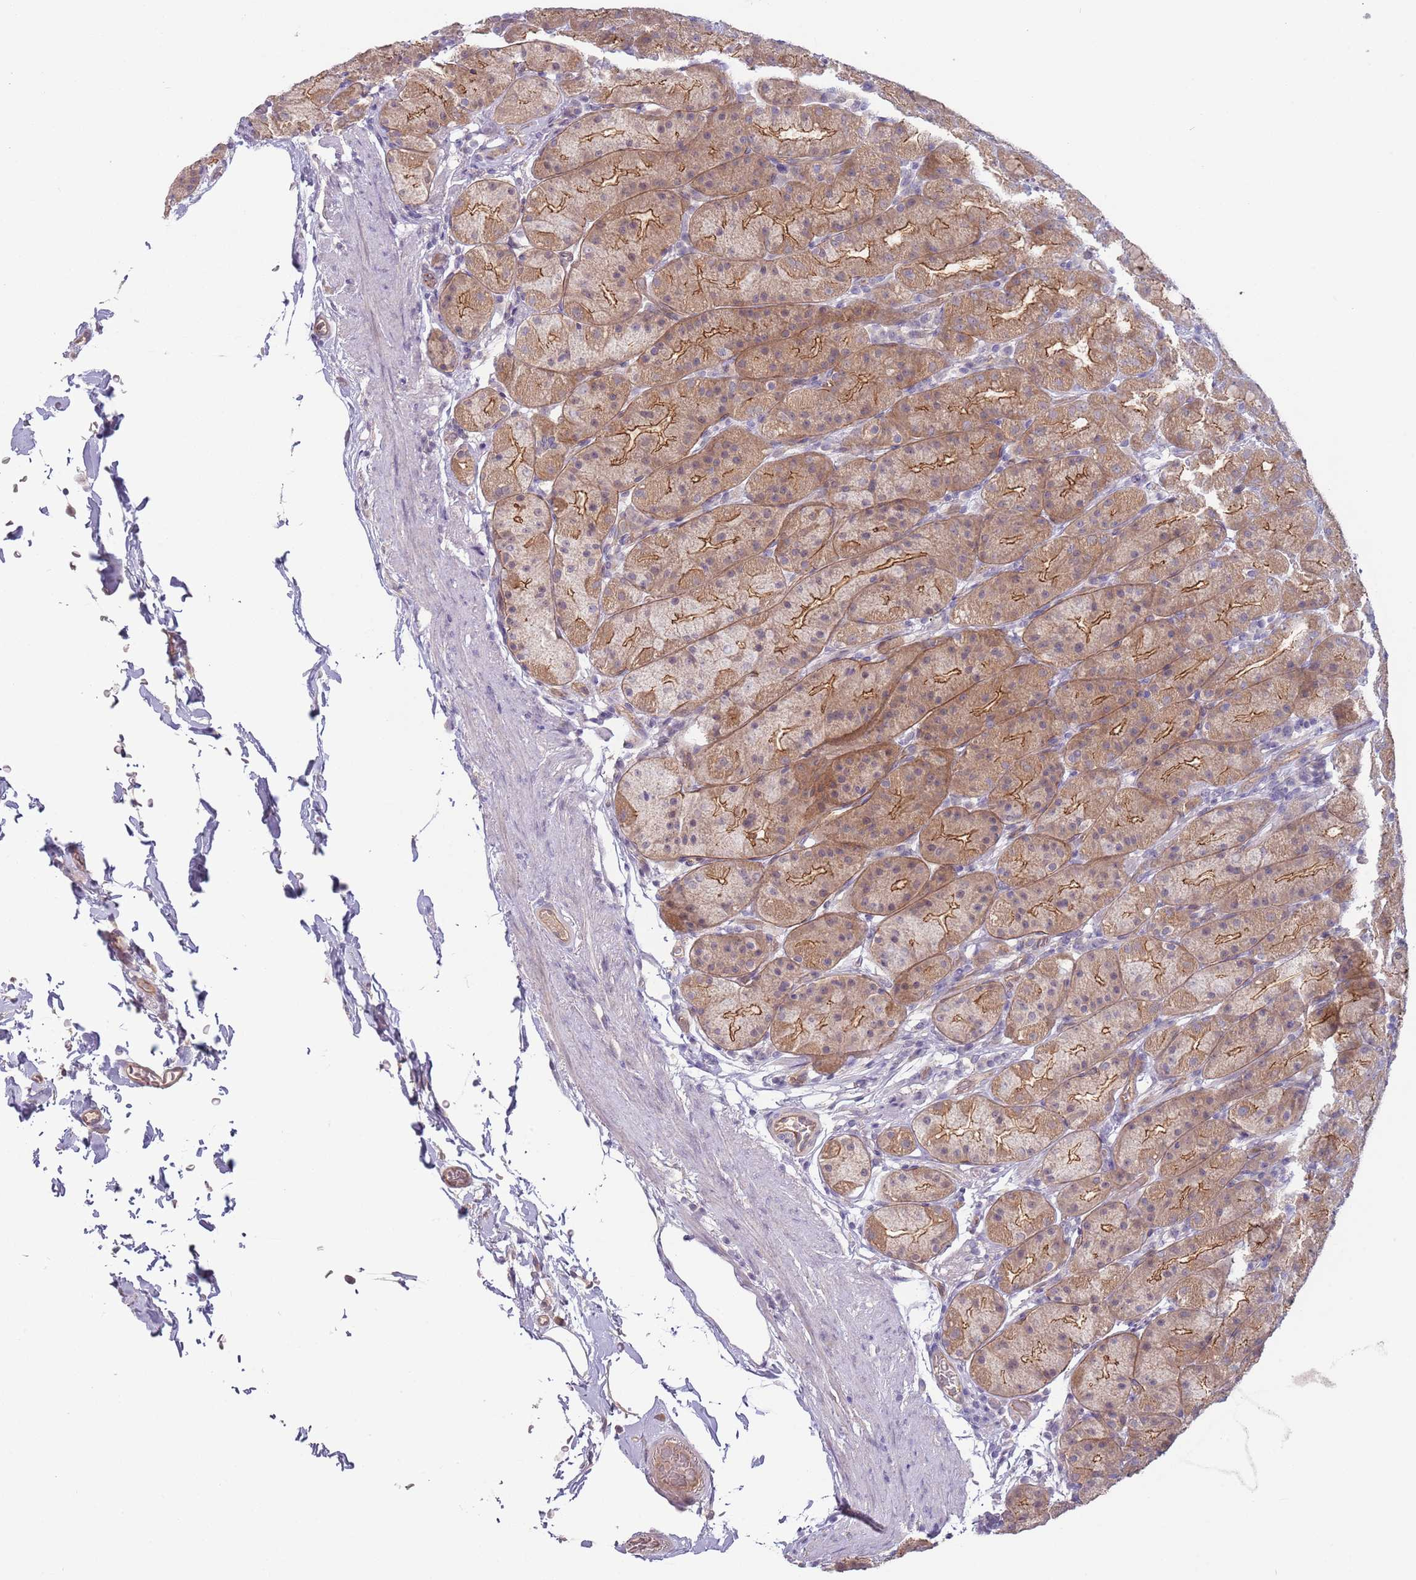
{"staining": {"intensity": "moderate", "quantity": ">75%", "location": "cytoplasmic/membranous"}, "tissue": "stomach", "cell_type": "Glandular cells", "image_type": "normal", "snomed": [{"axis": "morphology", "description": "Normal tissue, NOS"}, {"axis": "topography", "description": "Stomach, upper"}, {"axis": "topography", "description": "Stomach"}], "caption": "Stomach stained with IHC exhibits moderate cytoplasmic/membranous expression in approximately >75% of glandular cells. (Brightfield microscopy of DAB IHC at high magnification).", "gene": "SAV1", "patient": {"sex": "male", "age": 68}}